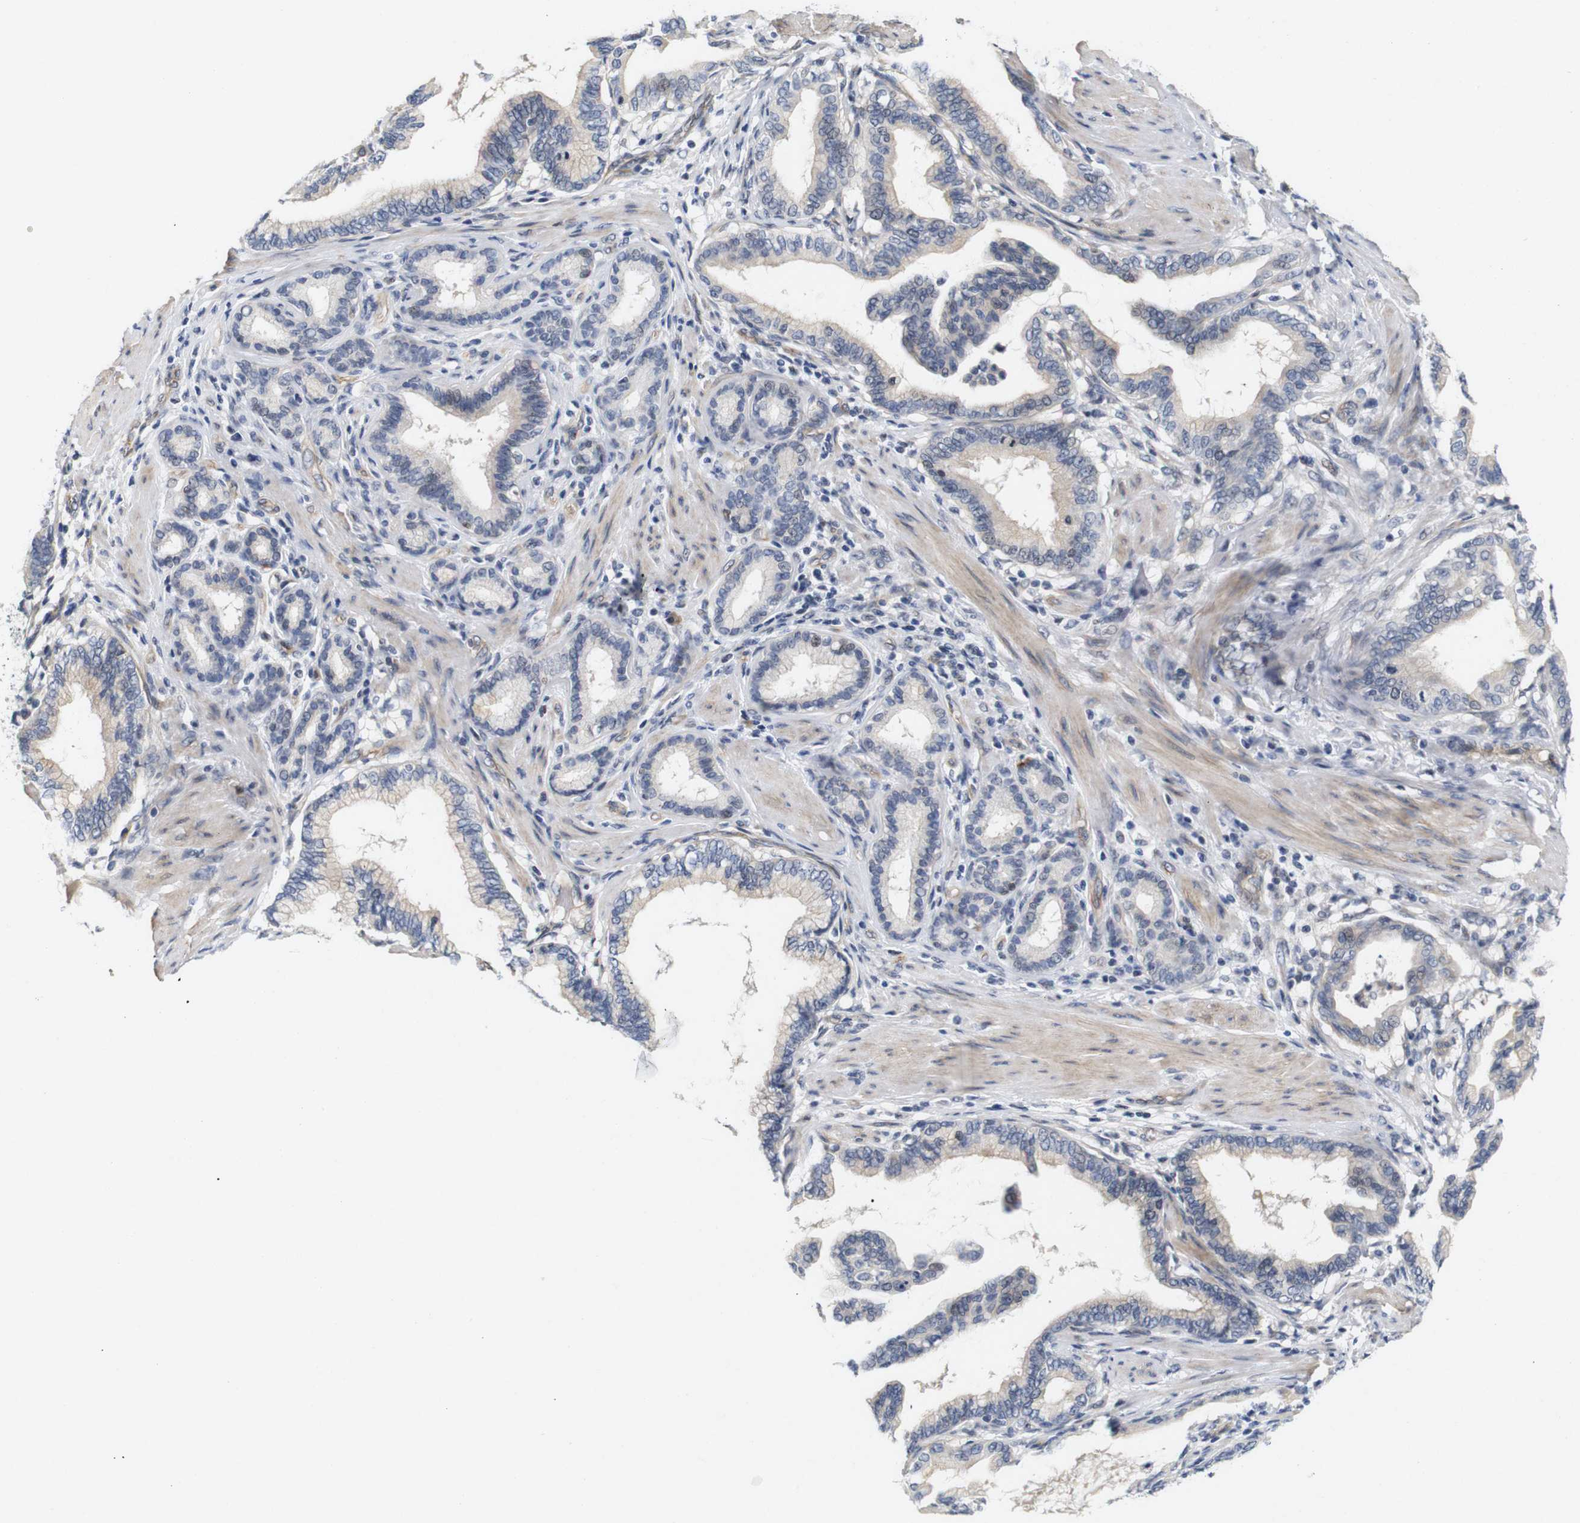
{"staining": {"intensity": "negative", "quantity": "none", "location": "none"}, "tissue": "pancreatic cancer", "cell_type": "Tumor cells", "image_type": "cancer", "snomed": [{"axis": "morphology", "description": "Adenocarcinoma, NOS"}, {"axis": "topography", "description": "Pancreas"}], "caption": "DAB immunohistochemical staining of pancreatic cancer shows no significant staining in tumor cells.", "gene": "CYB561", "patient": {"sex": "female", "age": 64}}